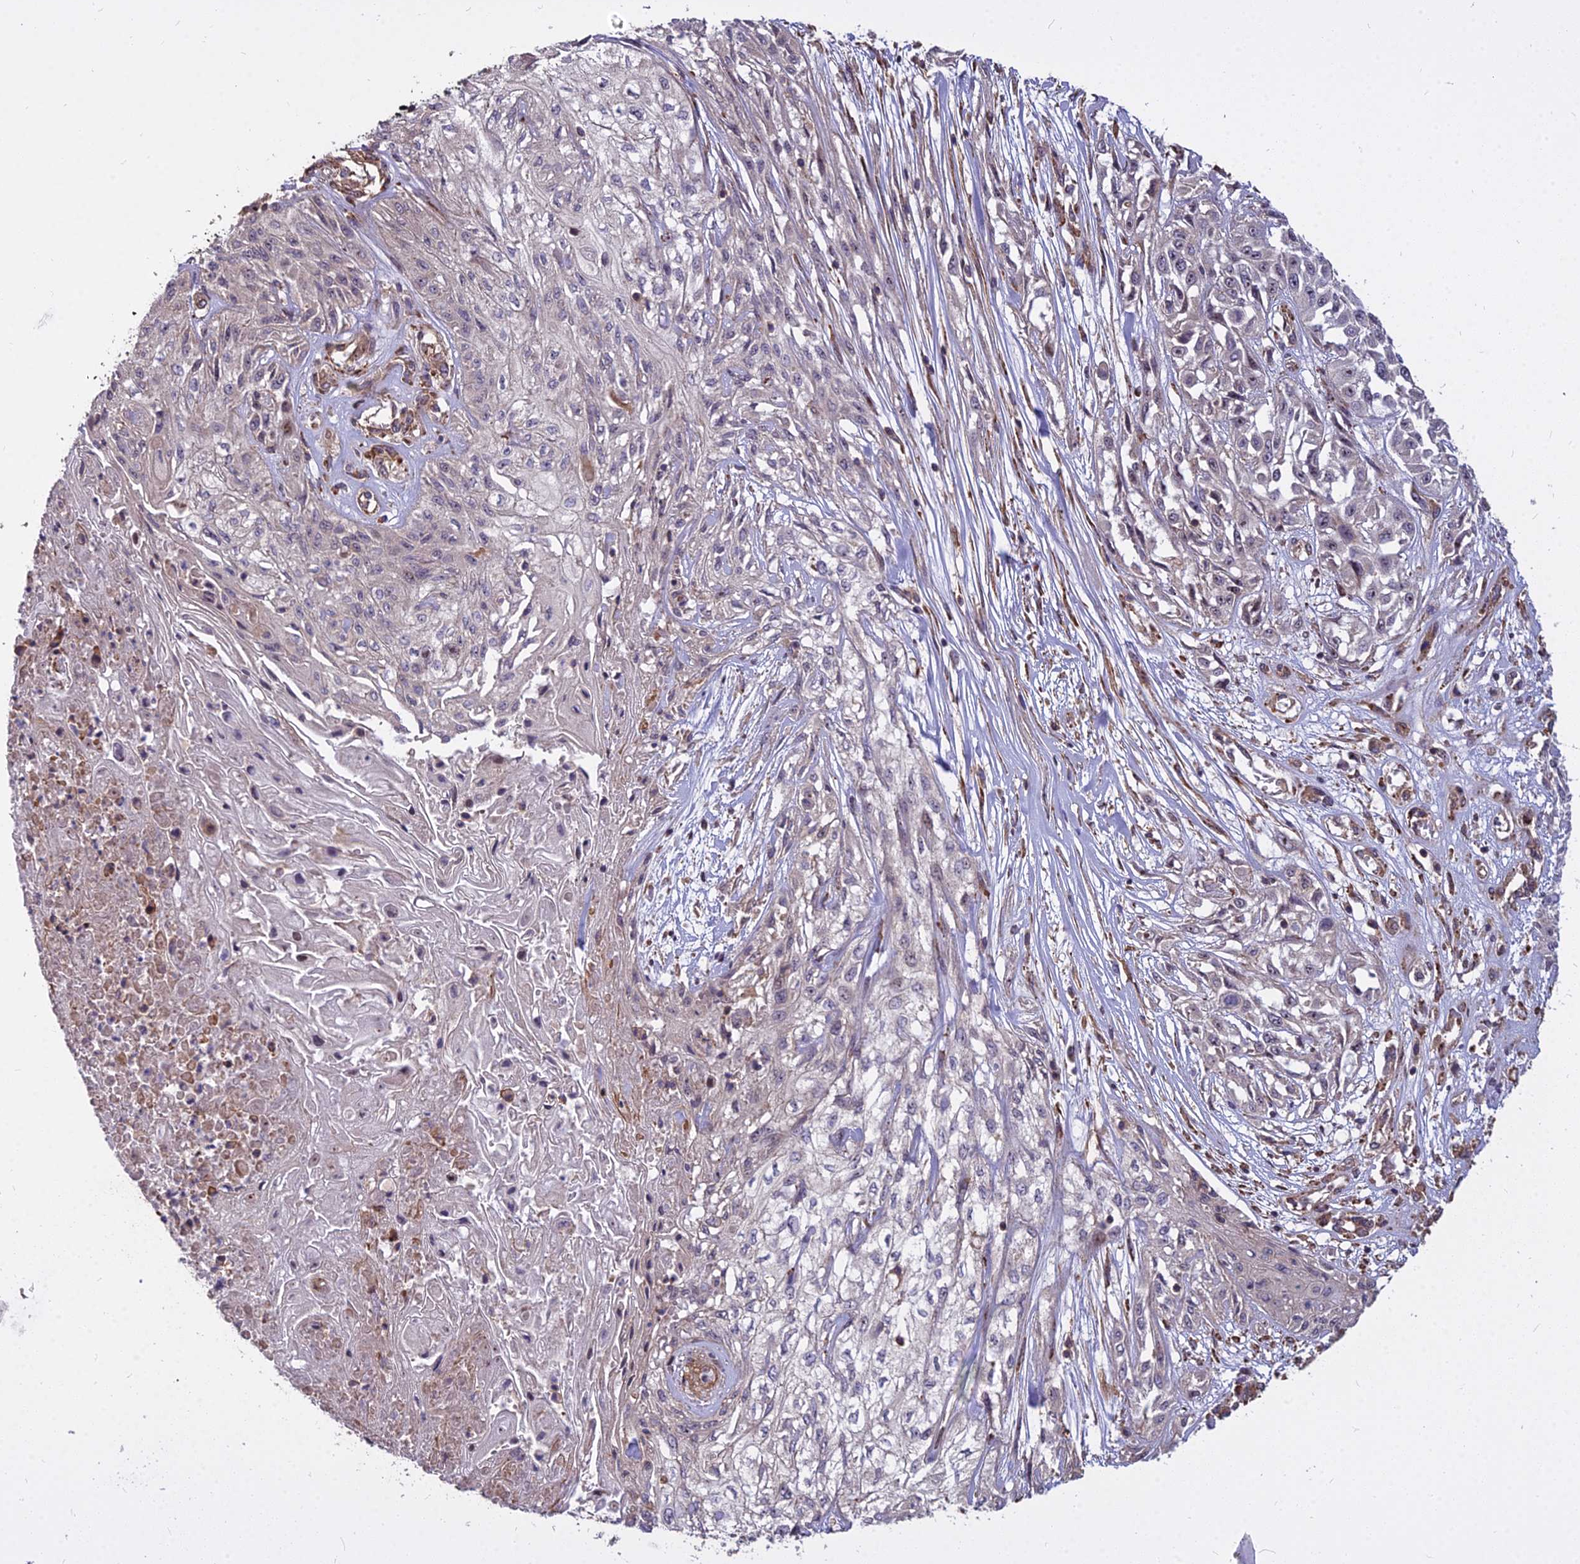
{"staining": {"intensity": "negative", "quantity": "none", "location": "none"}, "tissue": "skin cancer", "cell_type": "Tumor cells", "image_type": "cancer", "snomed": [{"axis": "morphology", "description": "Squamous cell carcinoma, NOS"}, {"axis": "morphology", "description": "Squamous cell carcinoma, metastatic, NOS"}, {"axis": "topography", "description": "Skin"}, {"axis": "topography", "description": "Lymph node"}], "caption": "This is an IHC micrograph of human squamous cell carcinoma (skin). There is no expression in tumor cells.", "gene": "TCEA3", "patient": {"sex": "male", "age": 75}}